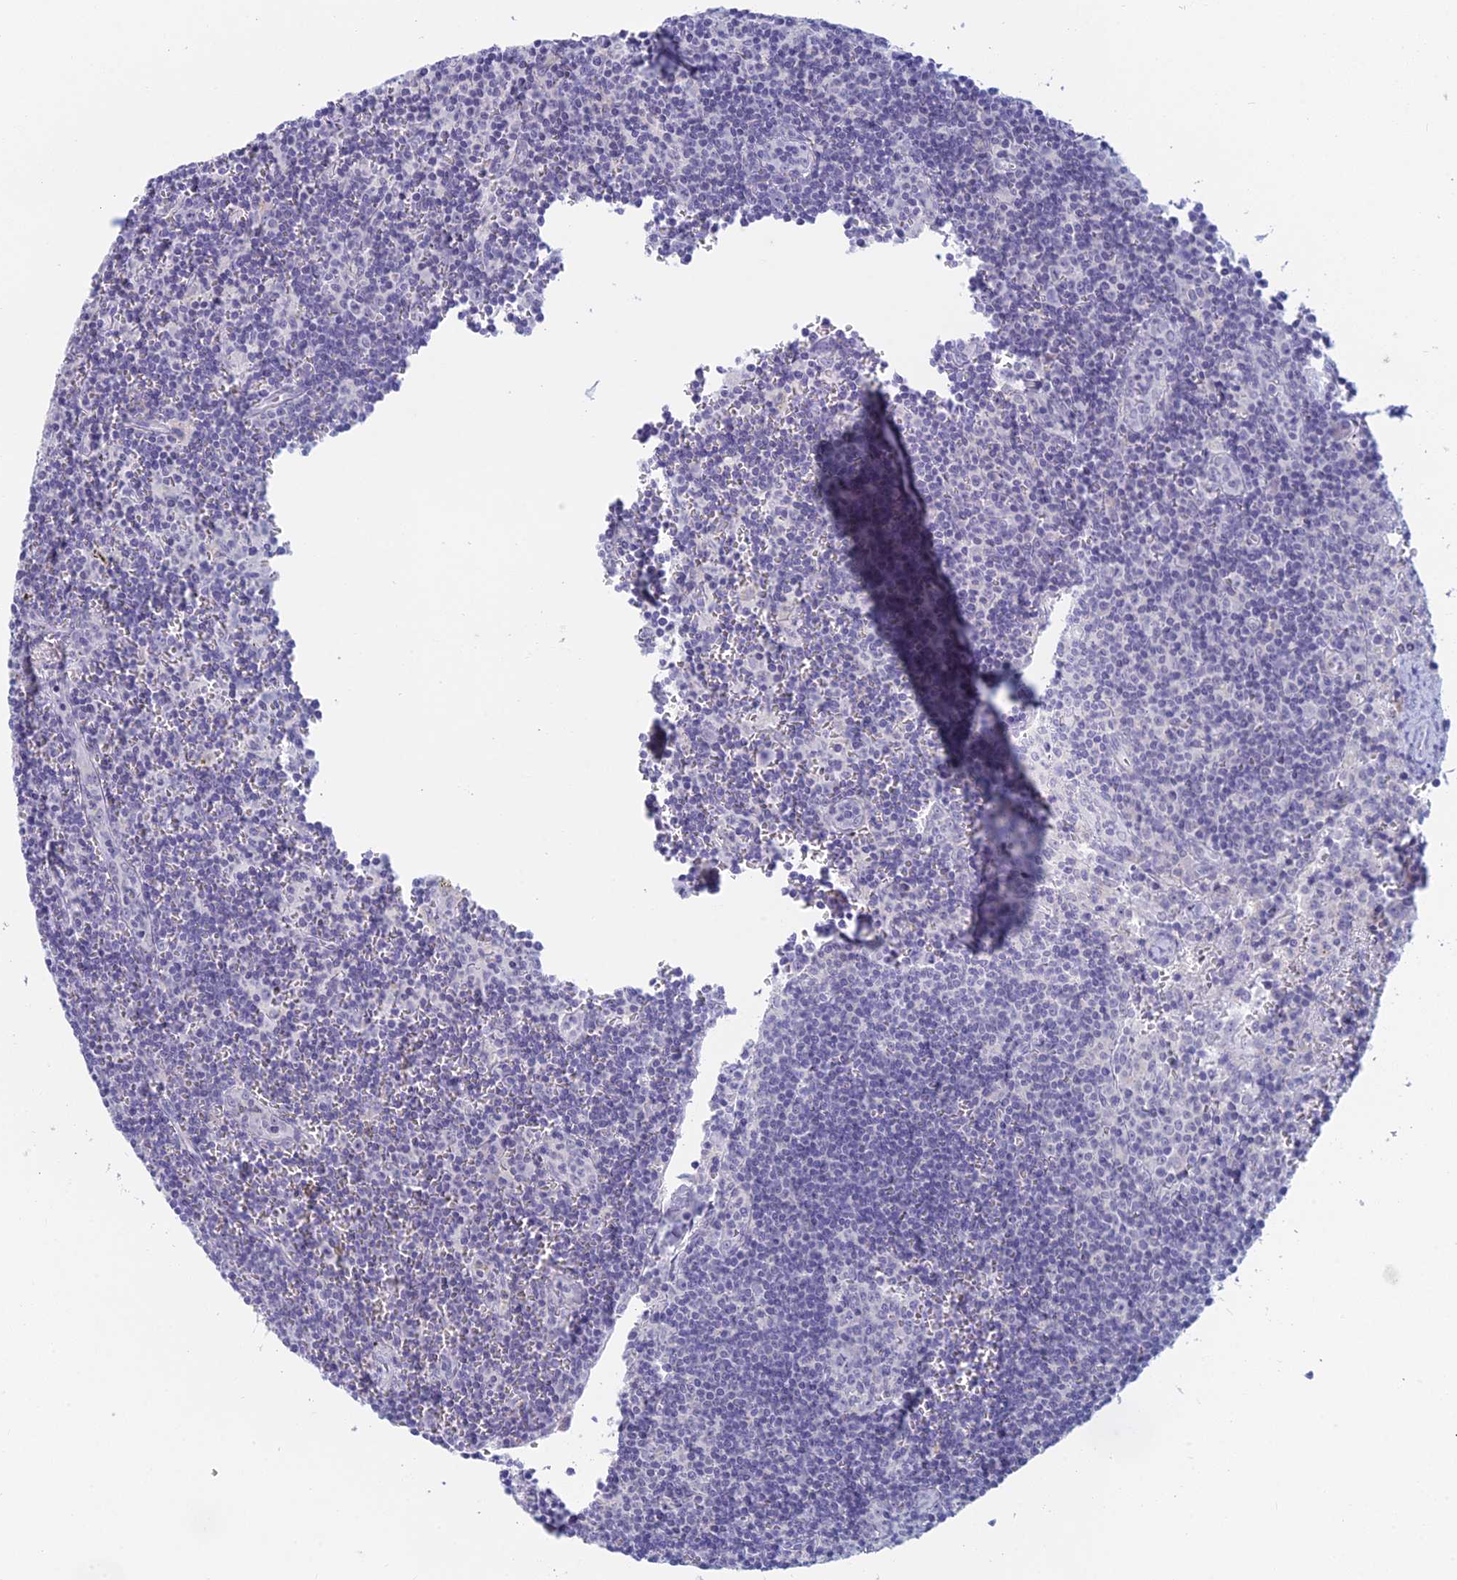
{"staining": {"intensity": "negative", "quantity": "none", "location": "none"}, "tissue": "lymph node", "cell_type": "Germinal center cells", "image_type": "normal", "snomed": [{"axis": "morphology", "description": "Normal tissue, NOS"}, {"axis": "topography", "description": "Lymph node"}], "caption": "Immunohistochemical staining of normal lymph node demonstrates no significant positivity in germinal center cells. (DAB (3,3'-diaminobenzidine) immunohistochemistry with hematoxylin counter stain).", "gene": "TMEM161B", "patient": {"sex": "female", "age": 32}}